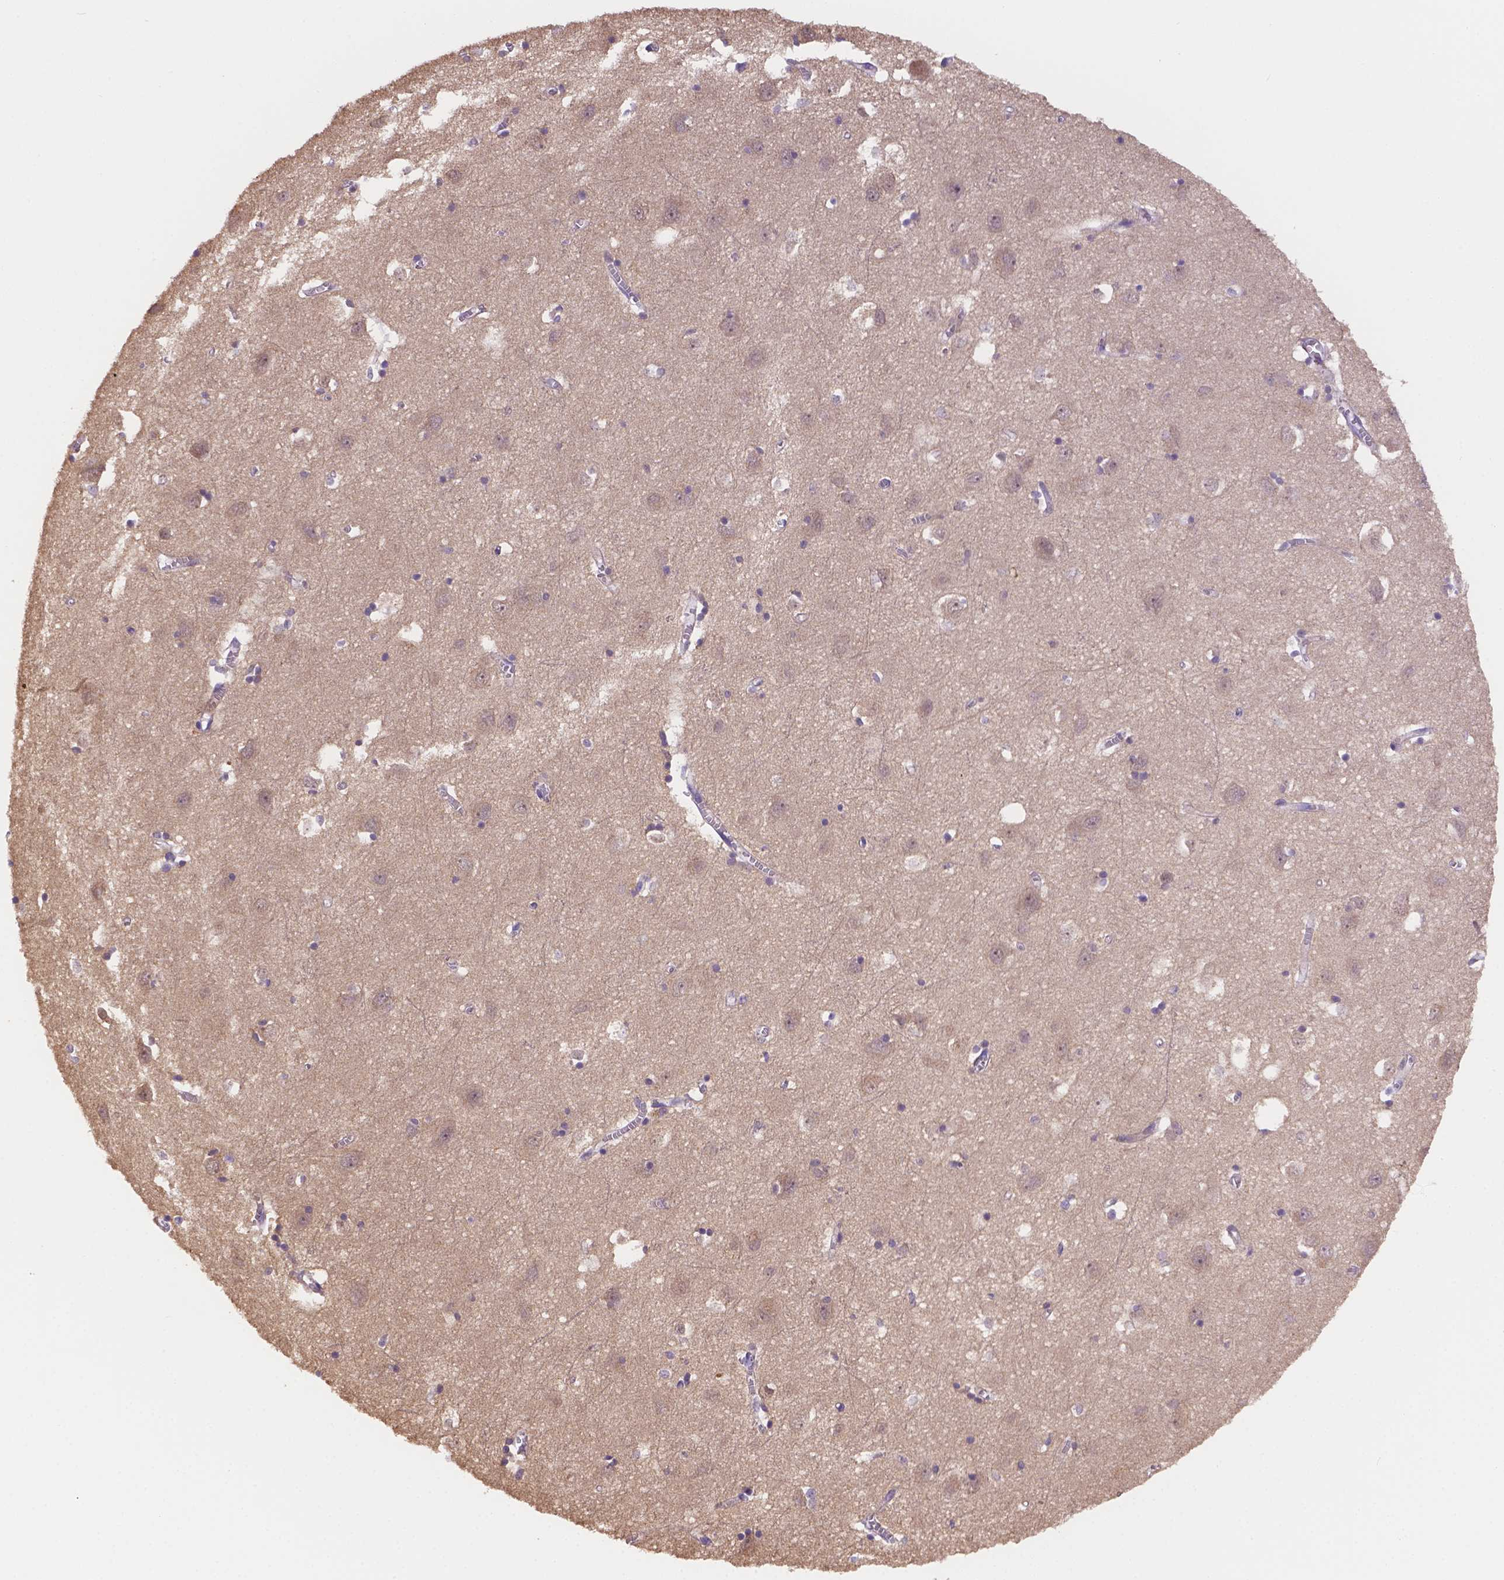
{"staining": {"intensity": "negative", "quantity": "none", "location": "none"}, "tissue": "cerebral cortex", "cell_type": "Endothelial cells", "image_type": "normal", "snomed": [{"axis": "morphology", "description": "Normal tissue, NOS"}, {"axis": "topography", "description": "Cerebral cortex"}], "caption": "Endothelial cells show no significant positivity in benign cerebral cortex.", "gene": "NXPE2", "patient": {"sex": "male", "age": 70}}